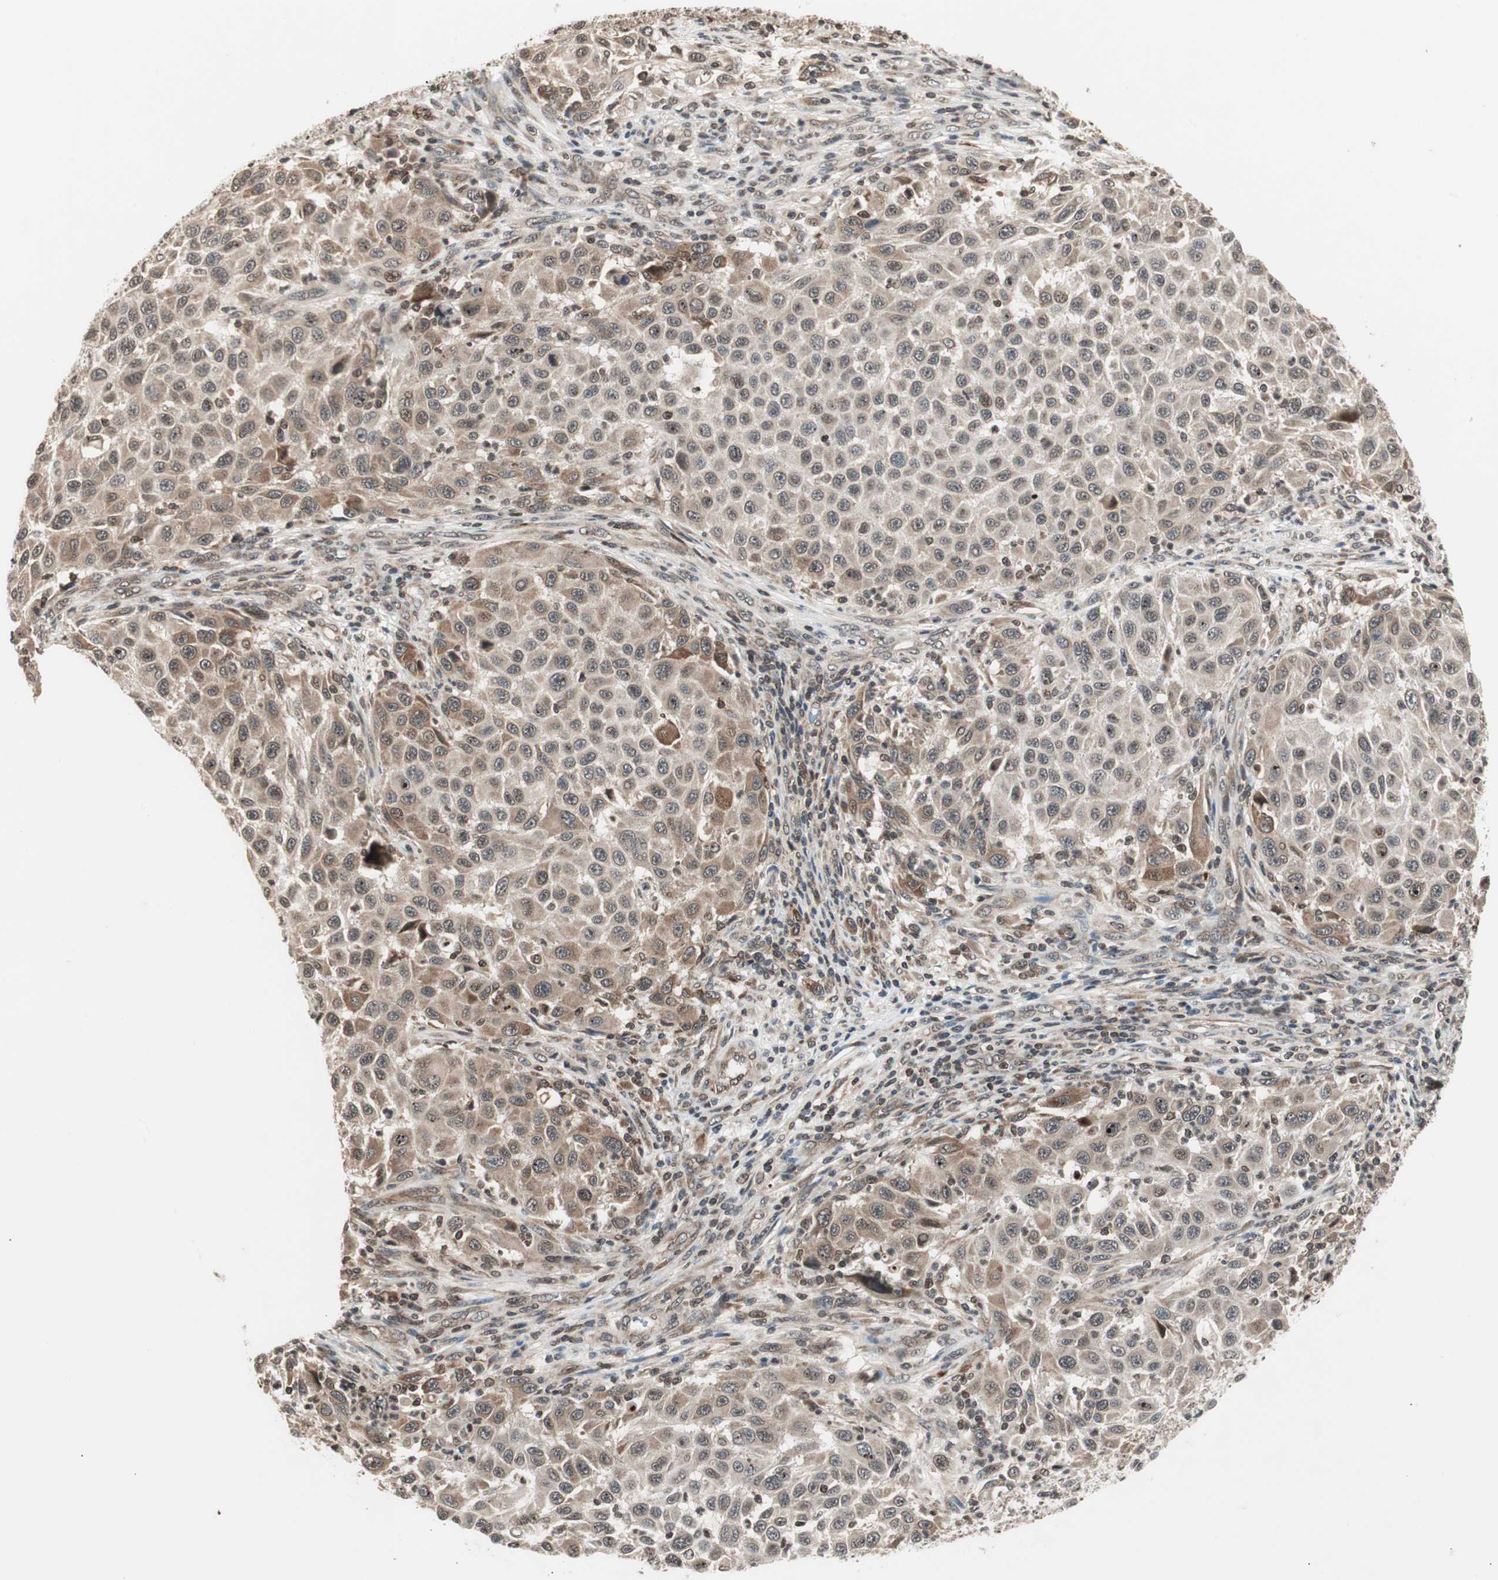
{"staining": {"intensity": "moderate", "quantity": "<25%", "location": "cytoplasmic/membranous,nuclear"}, "tissue": "melanoma", "cell_type": "Tumor cells", "image_type": "cancer", "snomed": [{"axis": "morphology", "description": "Malignant melanoma, Metastatic site"}, {"axis": "topography", "description": "Lymph node"}], "caption": "Tumor cells reveal low levels of moderate cytoplasmic/membranous and nuclear positivity in approximately <25% of cells in human malignant melanoma (metastatic site).", "gene": "ZFC3H1", "patient": {"sex": "male", "age": 61}}